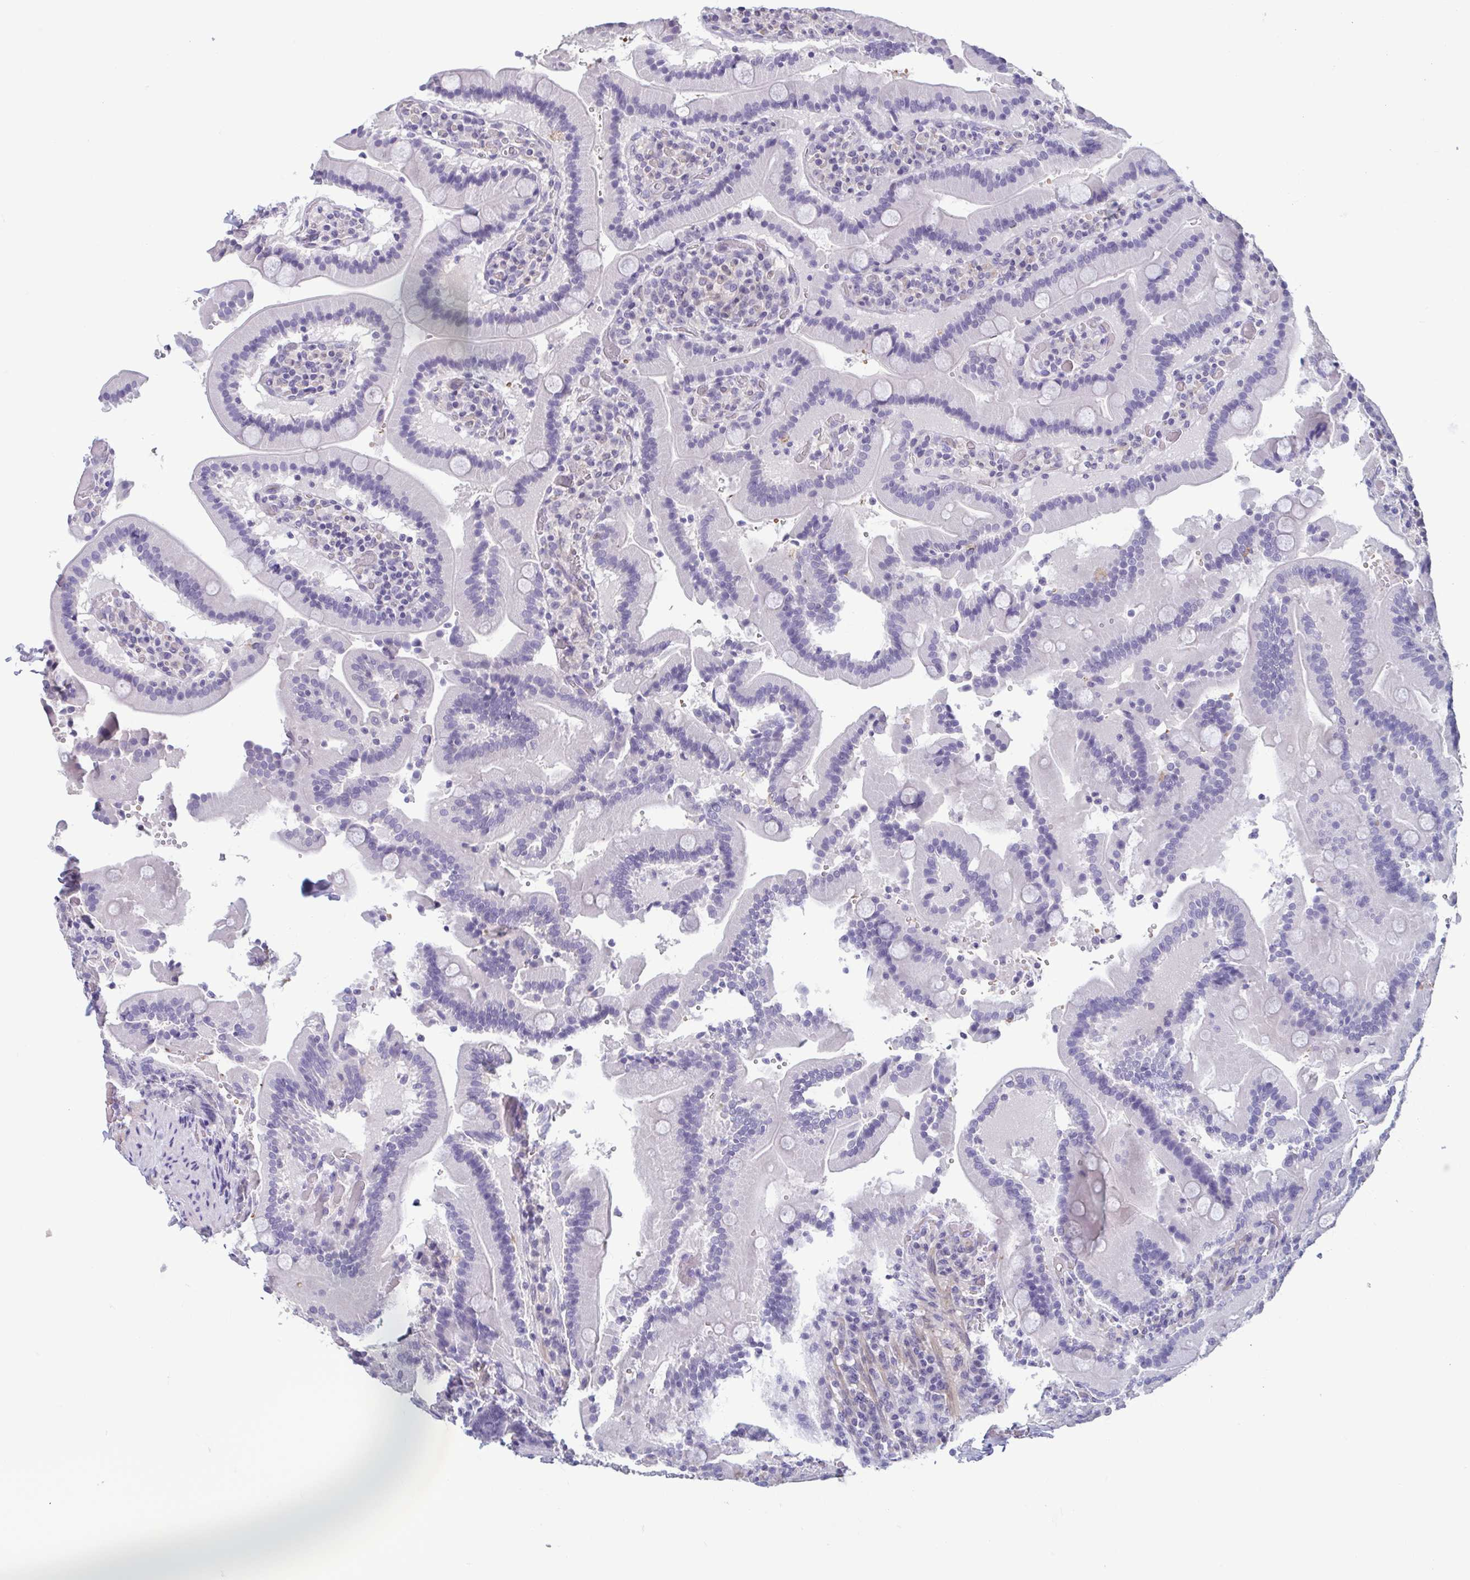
{"staining": {"intensity": "negative", "quantity": "none", "location": "none"}, "tissue": "duodenum", "cell_type": "Glandular cells", "image_type": "normal", "snomed": [{"axis": "morphology", "description": "Normal tissue, NOS"}, {"axis": "topography", "description": "Duodenum"}], "caption": "High power microscopy image of an immunohistochemistry (IHC) histopathology image of unremarkable duodenum, revealing no significant staining in glandular cells.", "gene": "MORC4", "patient": {"sex": "female", "age": 62}}